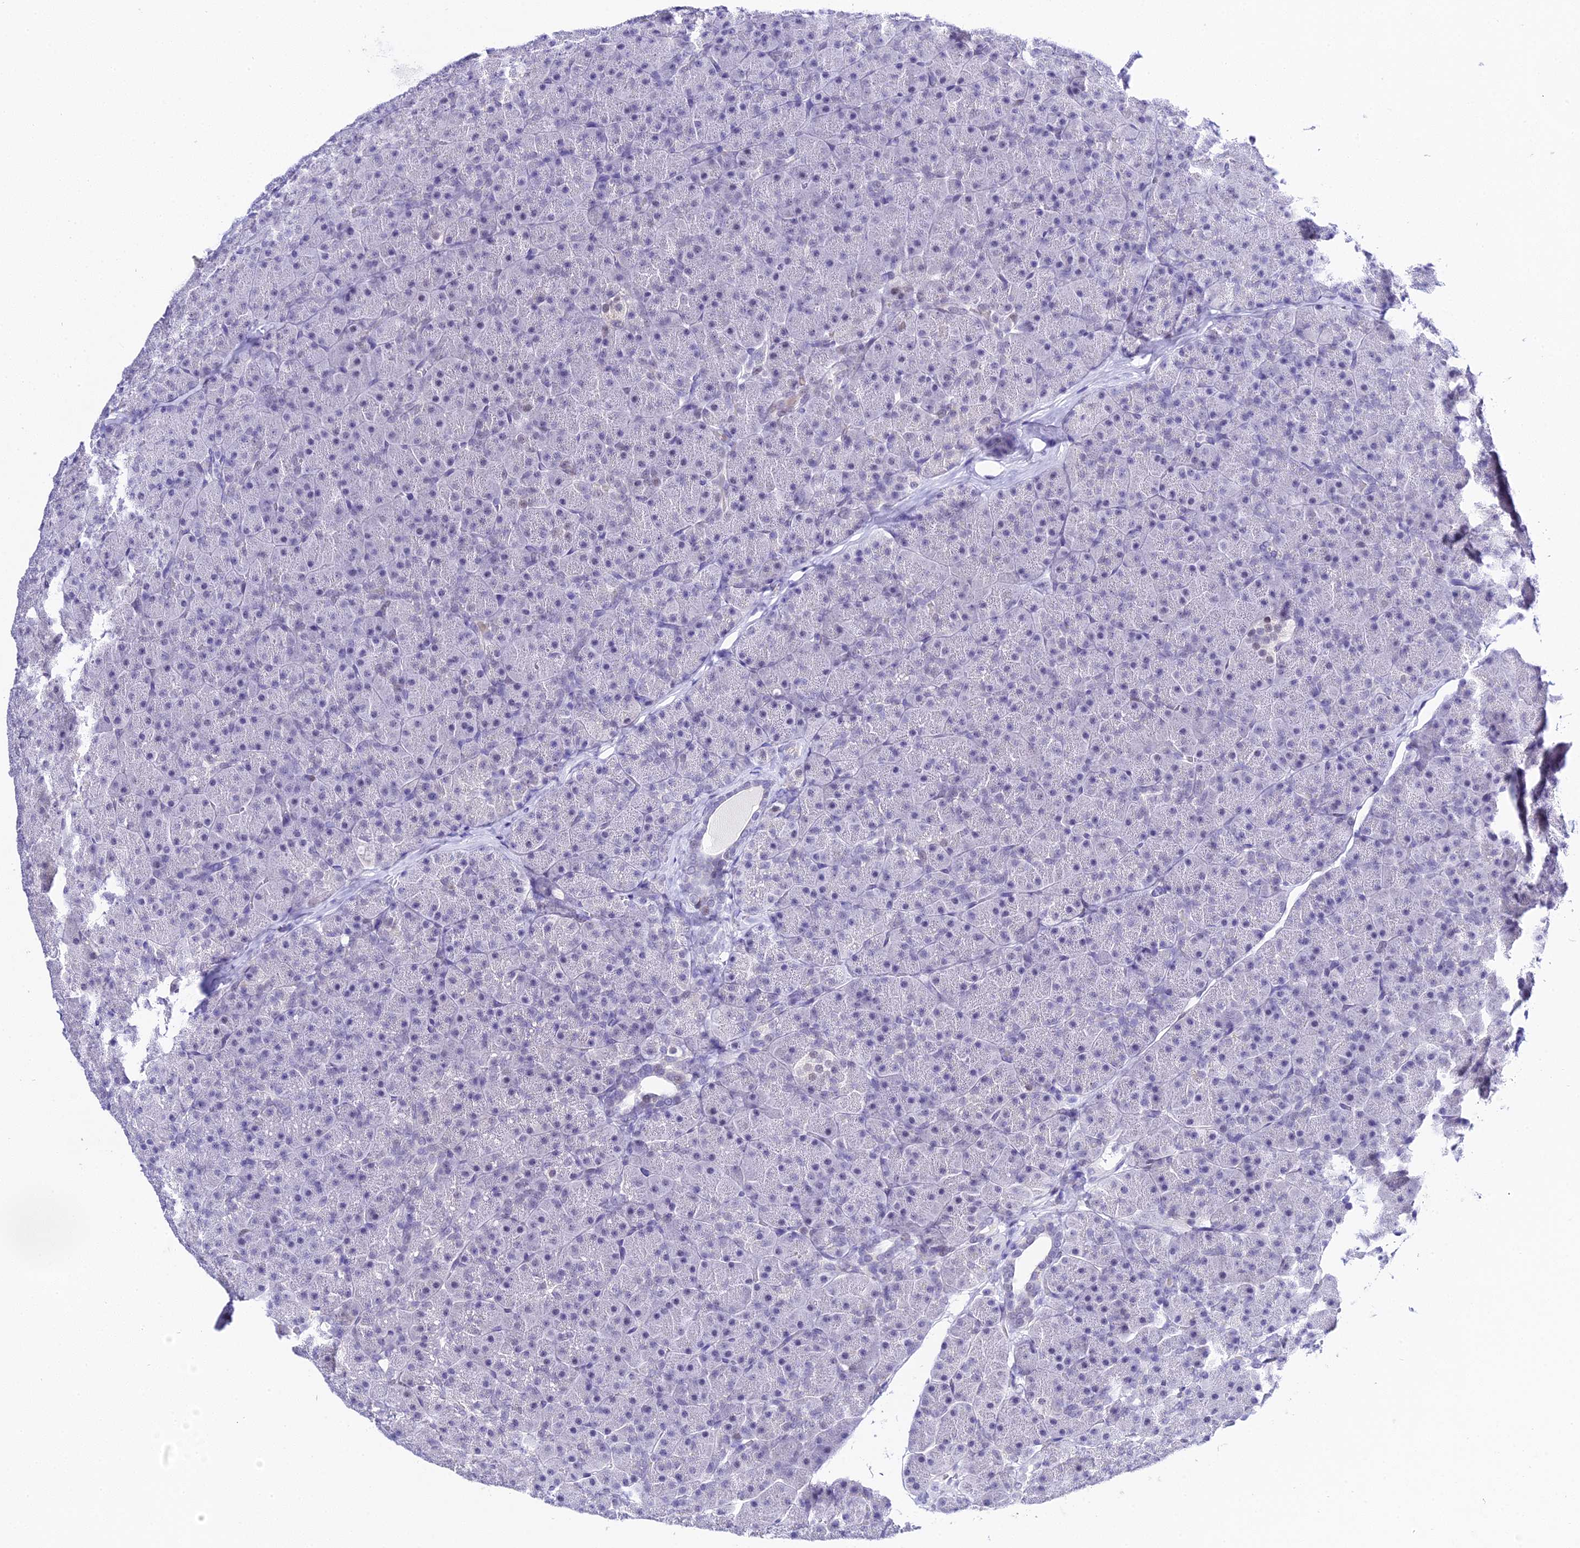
{"staining": {"intensity": "weak", "quantity": "25%-75%", "location": "nuclear"}, "tissue": "pancreas", "cell_type": "Exocrine glandular cells", "image_type": "normal", "snomed": [{"axis": "morphology", "description": "Normal tissue, NOS"}, {"axis": "topography", "description": "Pancreas"}], "caption": "Protein staining displays weak nuclear expression in about 25%-75% of exocrine glandular cells in normal pancreas. (DAB = brown stain, brightfield microscopy at high magnification).", "gene": "POFUT2", "patient": {"sex": "male", "age": 36}}